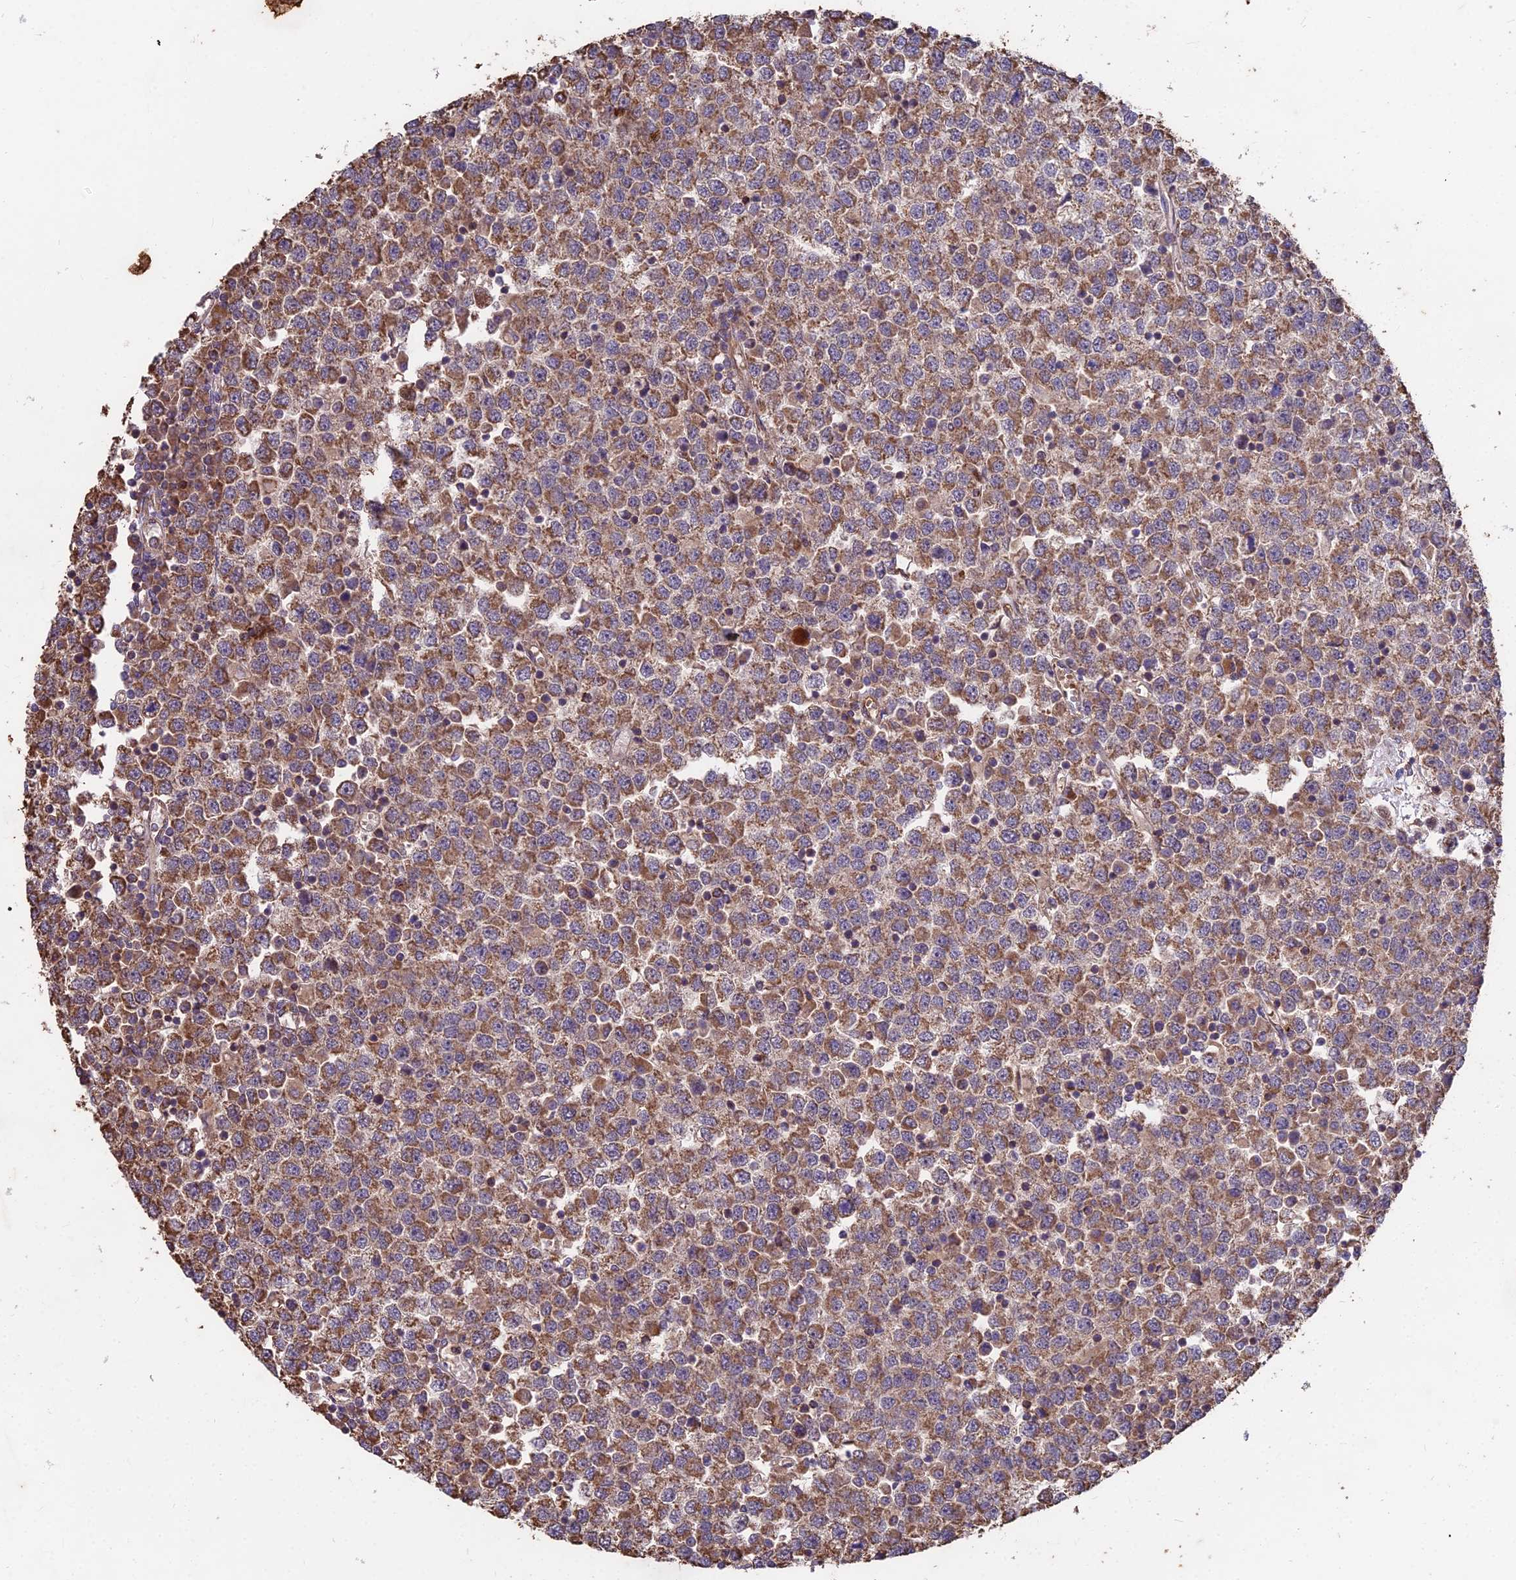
{"staining": {"intensity": "moderate", "quantity": ">75%", "location": "cytoplasmic/membranous"}, "tissue": "testis cancer", "cell_type": "Tumor cells", "image_type": "cancer", "snomed": [{"axis": "morphology", "description": "Seminoma, NOS"}, {"axis": "topography", "description": "Testis"}], "caption": "A micrograph showing moderate cytoplasmic/membranous positivity in about >75% of tumor cells in seminoma (testis), as visualized by brown immunohistochemical staining.", "gene": "CEMIP2", "patient": {"sex": "male", "age": 65}}